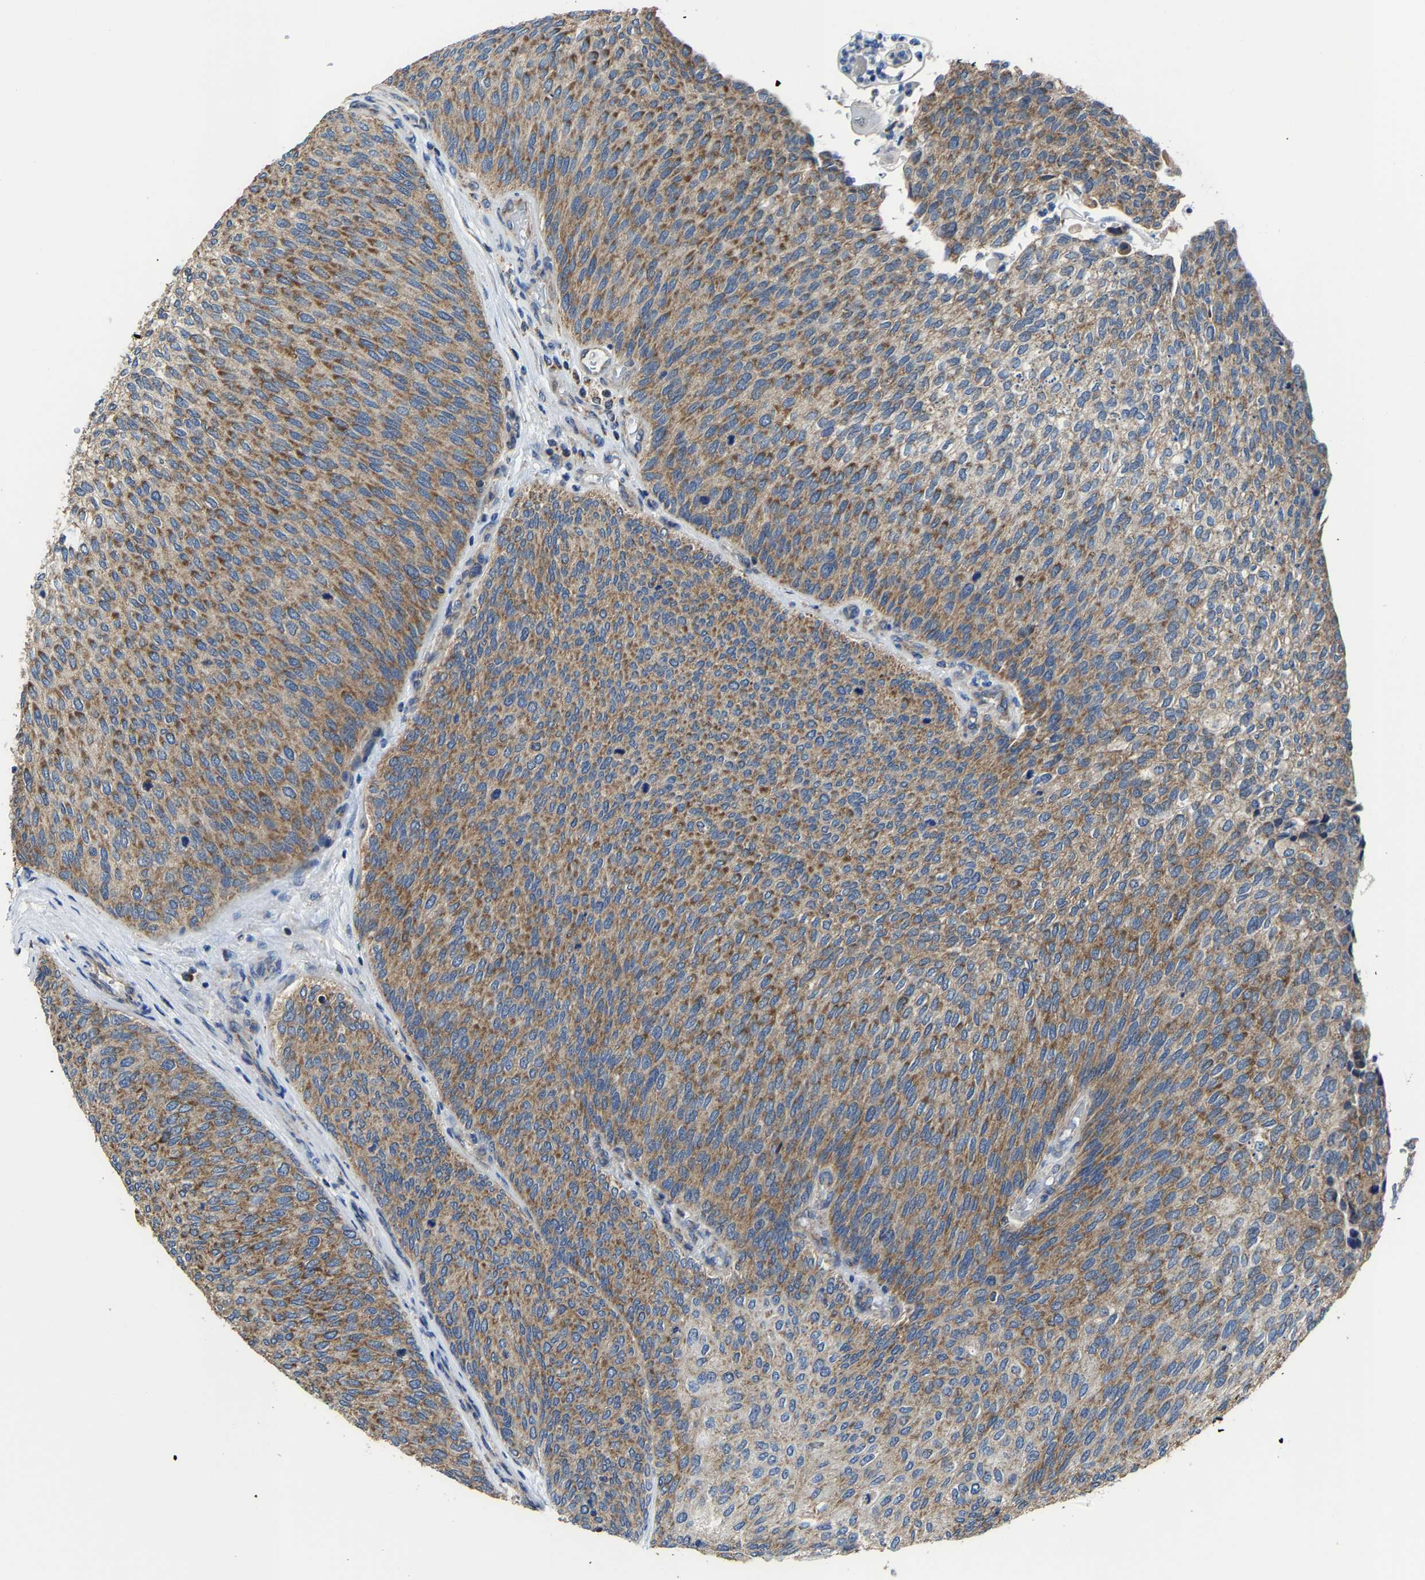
{"staining": {"intensity": "moderate", "quantity": ">75%", "location": "cytoplasmic/membranous"}, "tissue": "urothelial cancer", "cell_type": "Tumor cells", "image_type": "cancer", "snomed": [{"axis": "morphology", "description": "Urothelial carcinoma, Low grade"}, {"axis": "topography", "description": "Urinary bladder"}], "caption": "Tumor cells demonstrate medium levels of moderate cytoplasmic/membranous expression in about >75% of cells in urothelial cancer.", "gene": "AGK", "patient": {"sex": "female", "age": 79}}